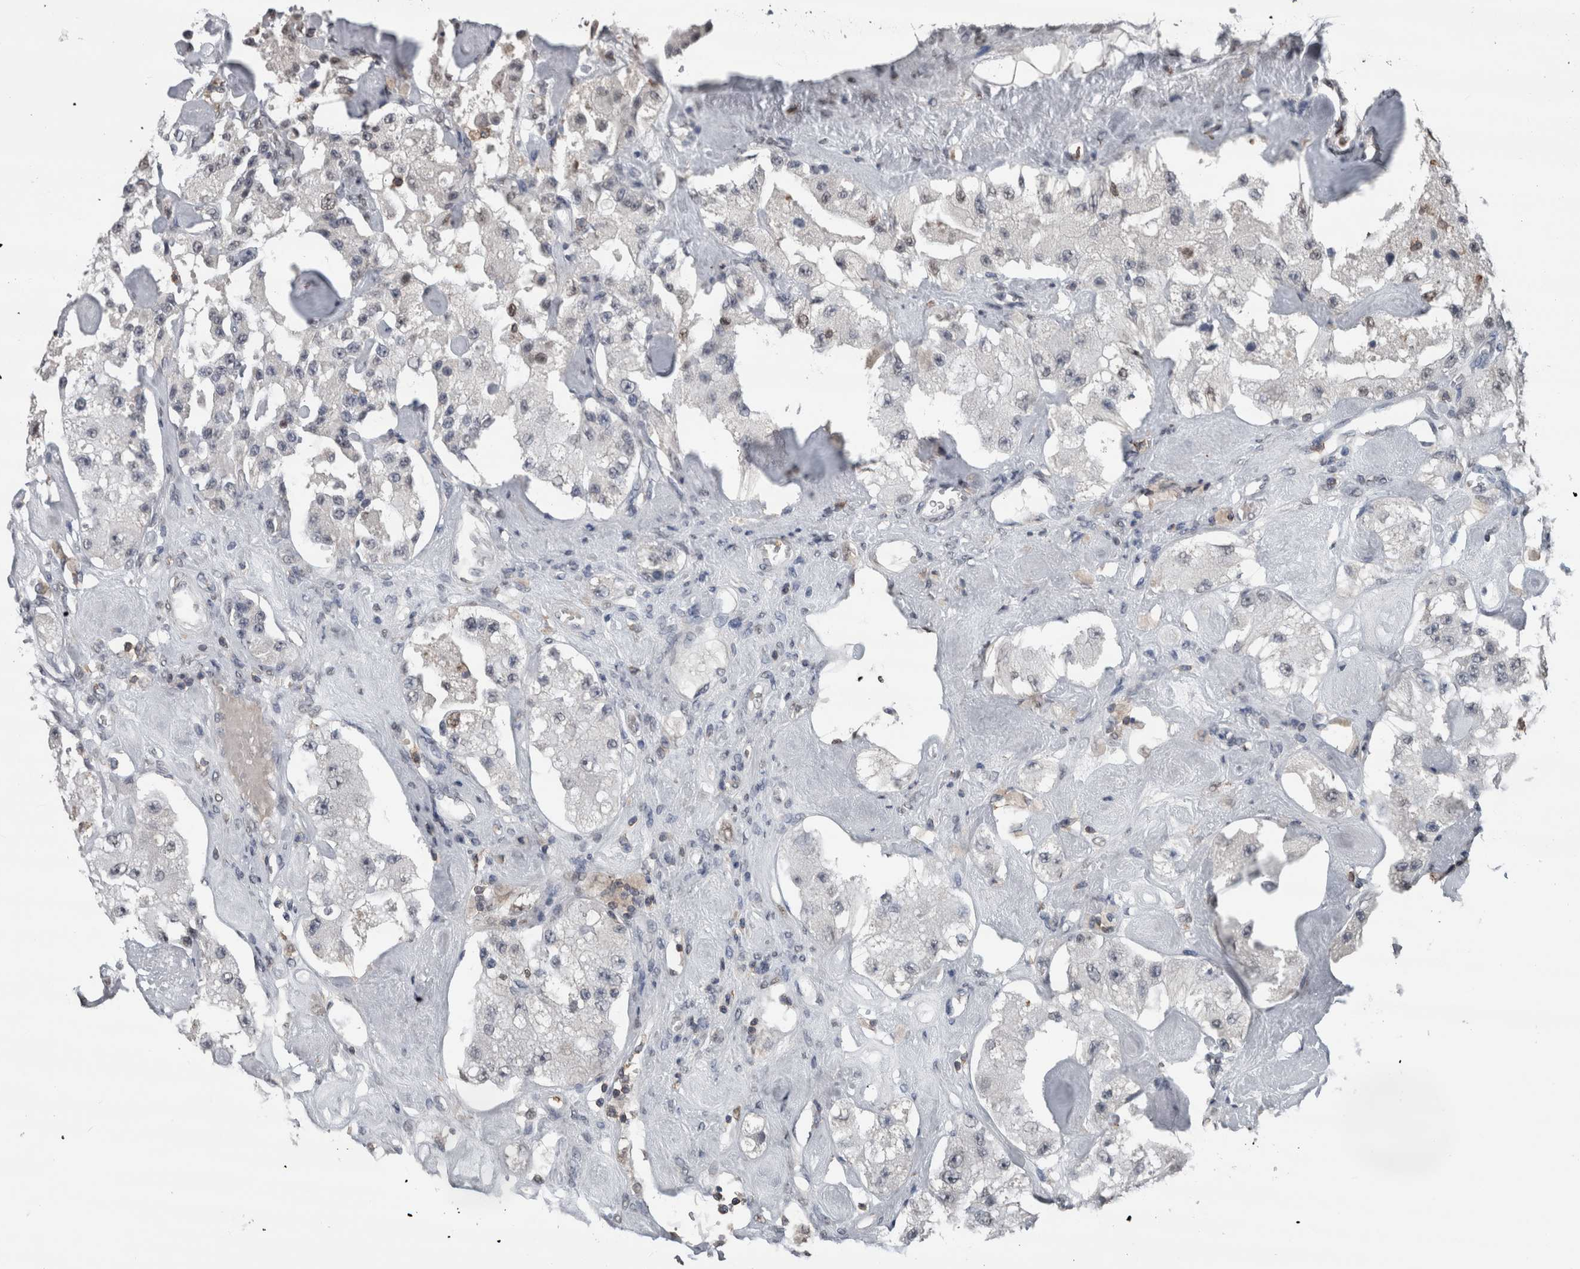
{"staining": {"intensity": "negative", "quantity": "none", "location": "none"}, "tissue": "carcinoid", "cell_type": "Tumor cells", "image_type": "cancer", "snomed": [{"axis": "morphology", "description": "Carcinoid, malignant, NOS"}, {"axis": "topography", "description": "Pancreas"}], "caption": "Tumor cells show no significant protein positivity in carcinoid. The staining was performed using DAB to visualize the protein expression in brown, while the nuclei were stained in blue with hematoxylin (Magnification: 20x).", "gene": "MAFF", "patient": {"sex": "male", "age": 41}}